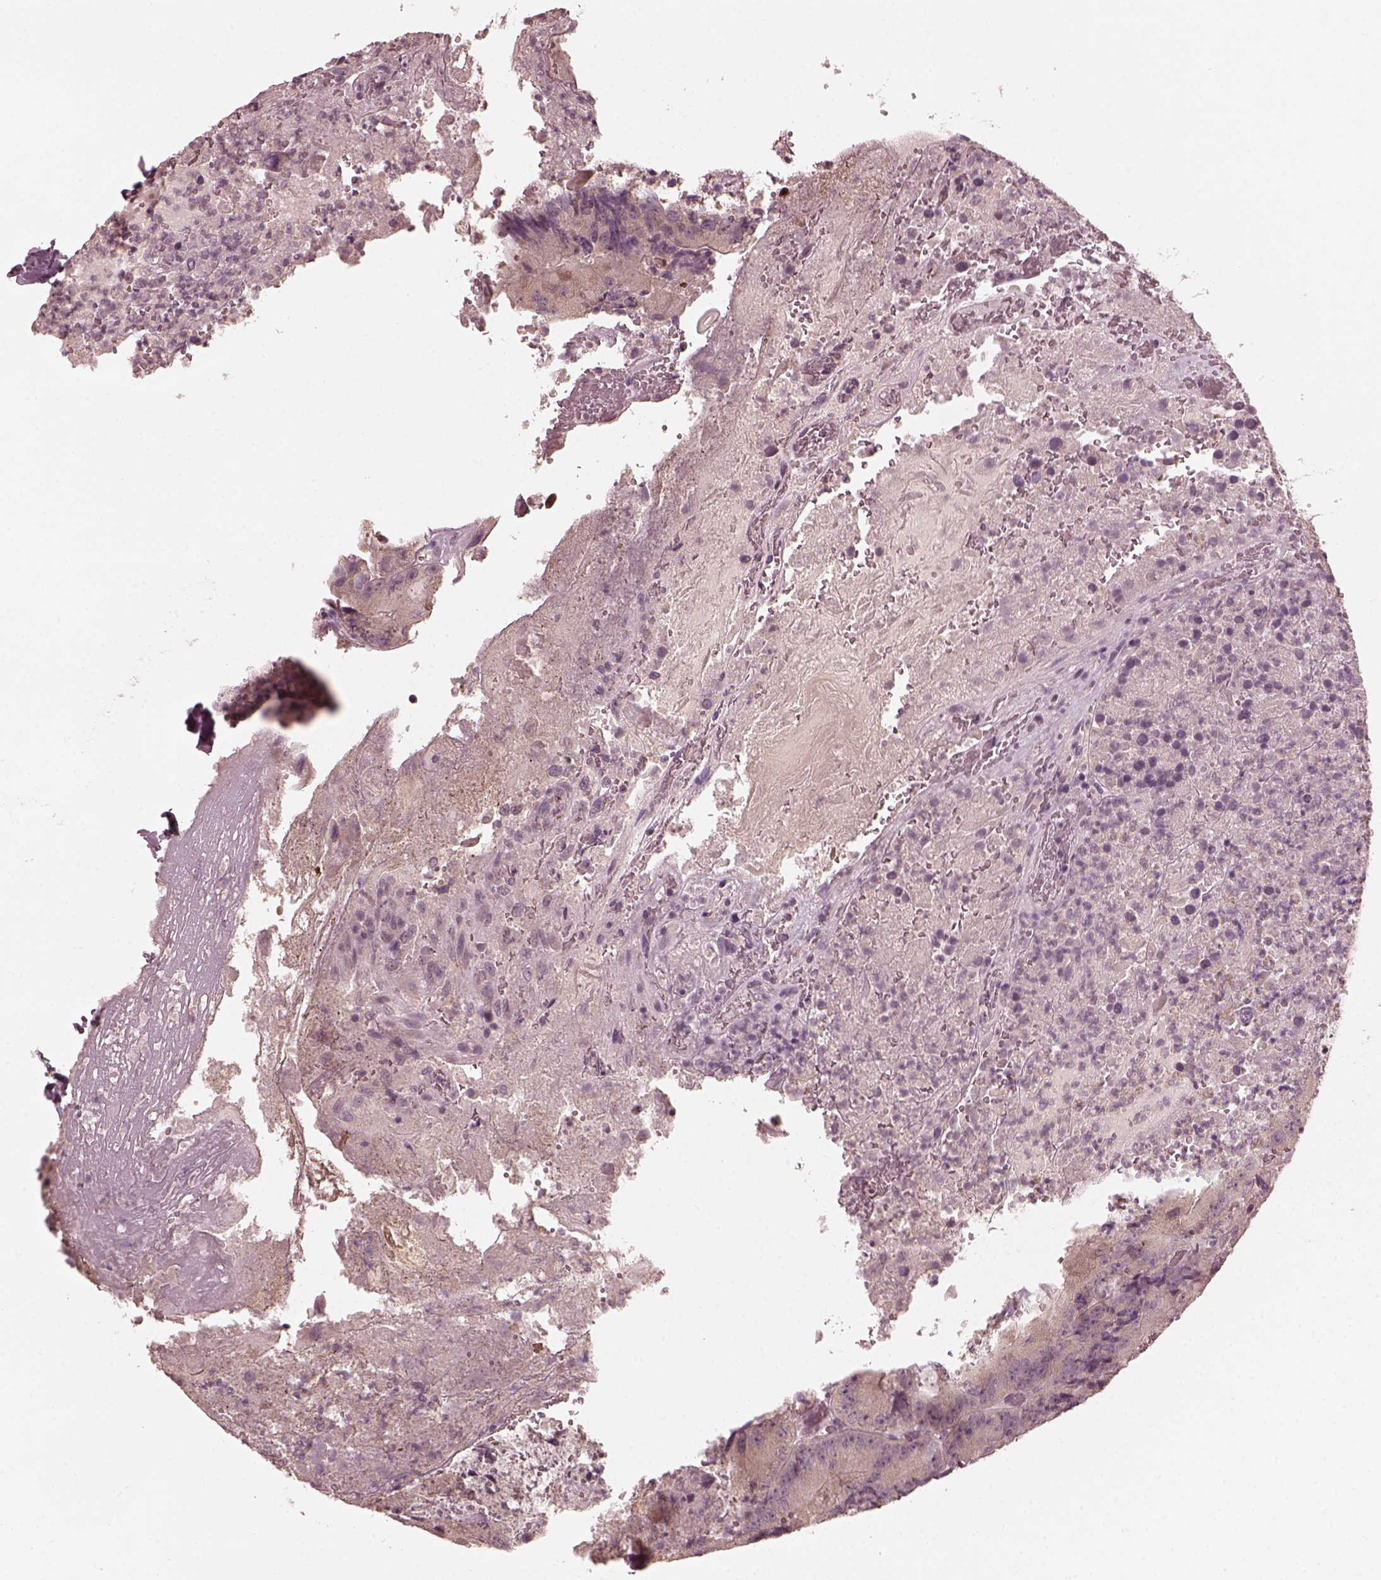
{"staining": {"intensity": "negative", "quantity": "none", "location": "none"}, "tissue": "colorectal cancer", "cell_type": "Tumor cells", "image_type": "cancer", "snomed": [{"axis": "morphology", "description": "Adenocarcinoma, NOS"}, {"axis": "topography", "description": "Colon"}], "caption": "Immunohistochemistry (IHC) micrograph of colorectal cancer (adenocarcinoma) stained for a protein (brown), which exhibits no expression in tumor cells.", "gene": "RGS7", "patient": {"sex": "female", "age": 86}}